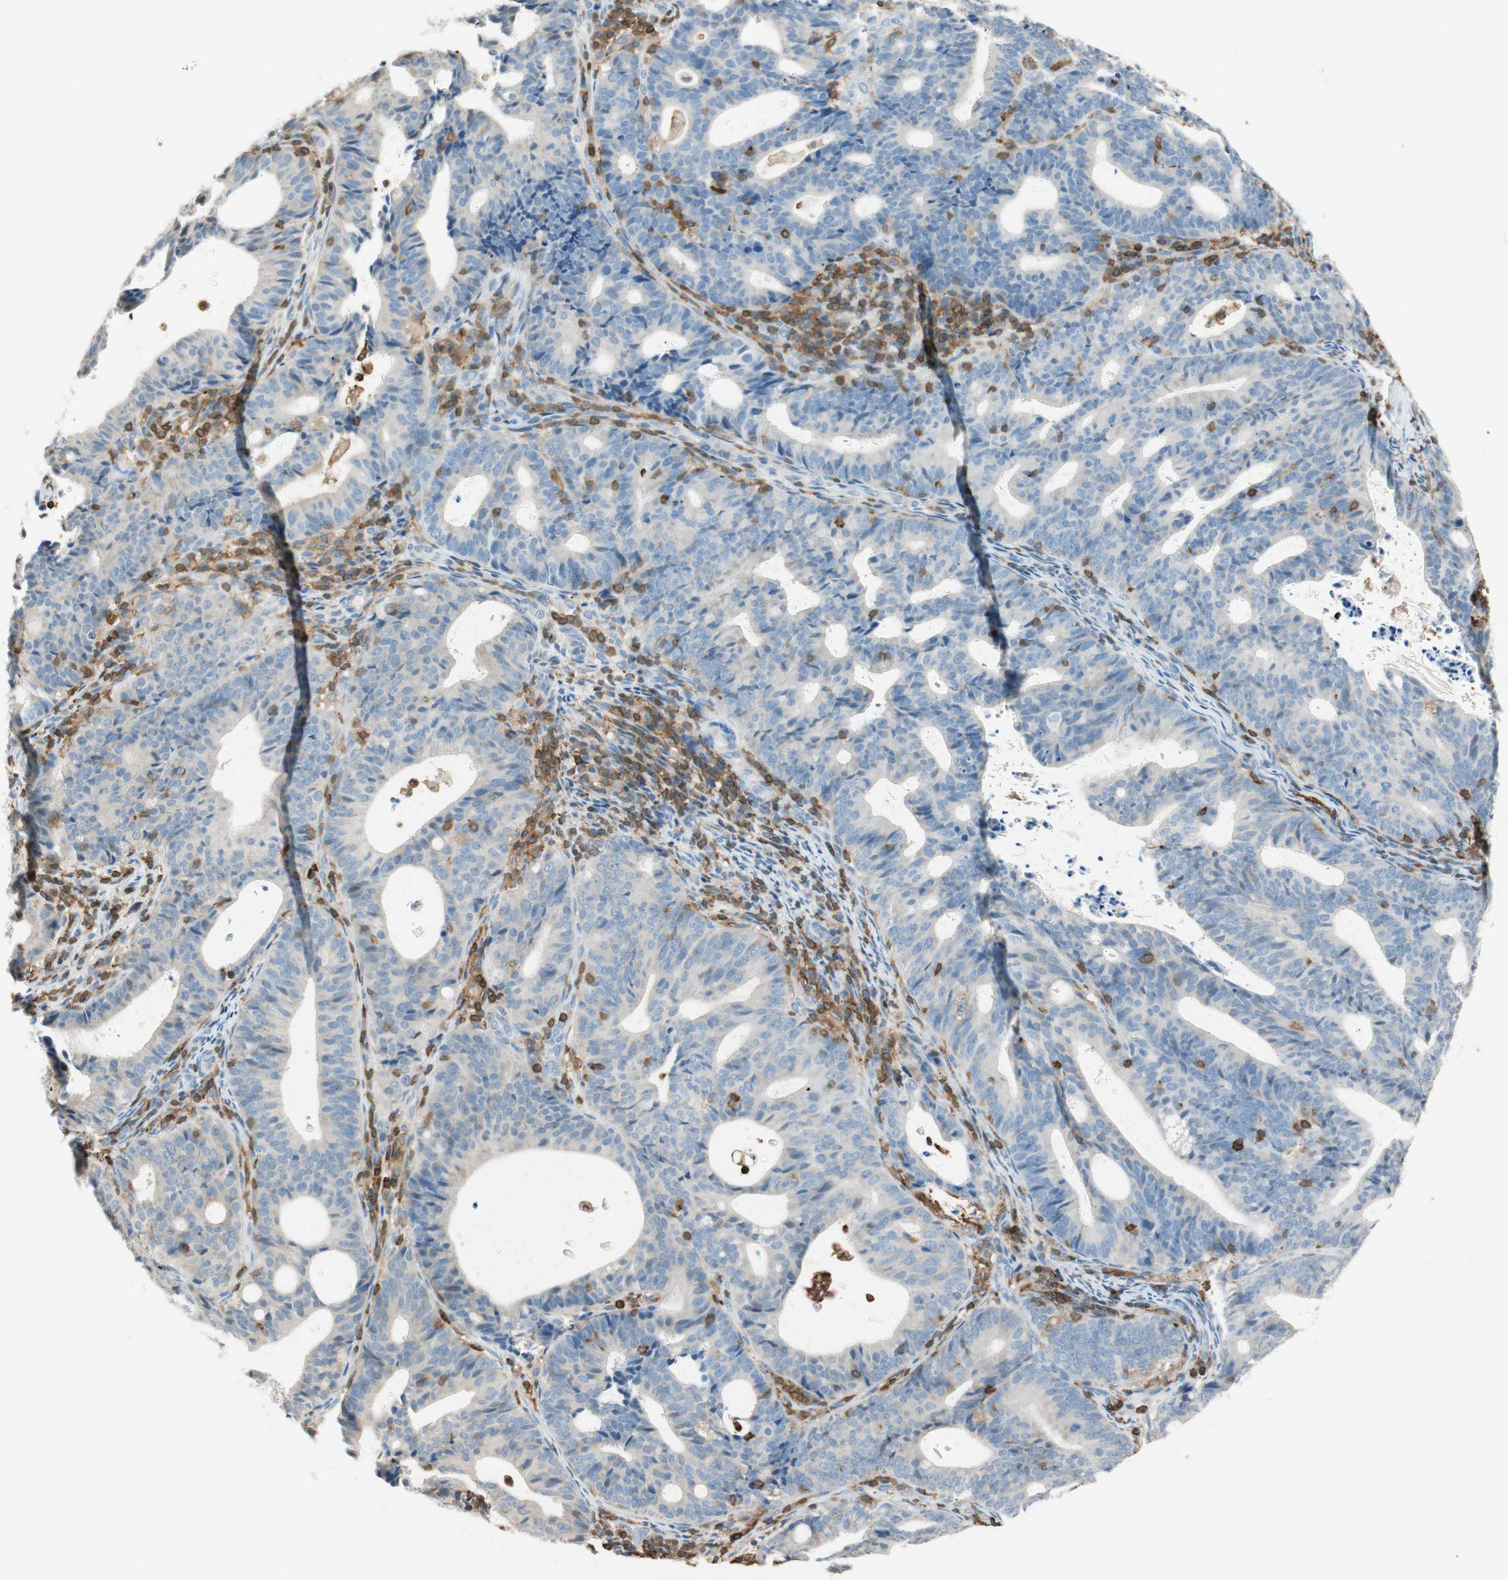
{"staining": {"intensity": "negative", "quantity": "none", "location": "none"}, "tissue": "endometrial cancer", "cell_type": "Tumor cells", "image_type": "cancer", "snomed": [{"axis": "morphology", "description": "Adenocarcinoma, NOS"}, {"axis": "topography", "description": "Uterus"}], "caption": "Endometrial adenocarcinoma stained for a protein using immunohistochemistry (IHC) reveals no staining tumor cells.", "gene": "HPGD", "patient": {"sex": "female", "age": 83}}